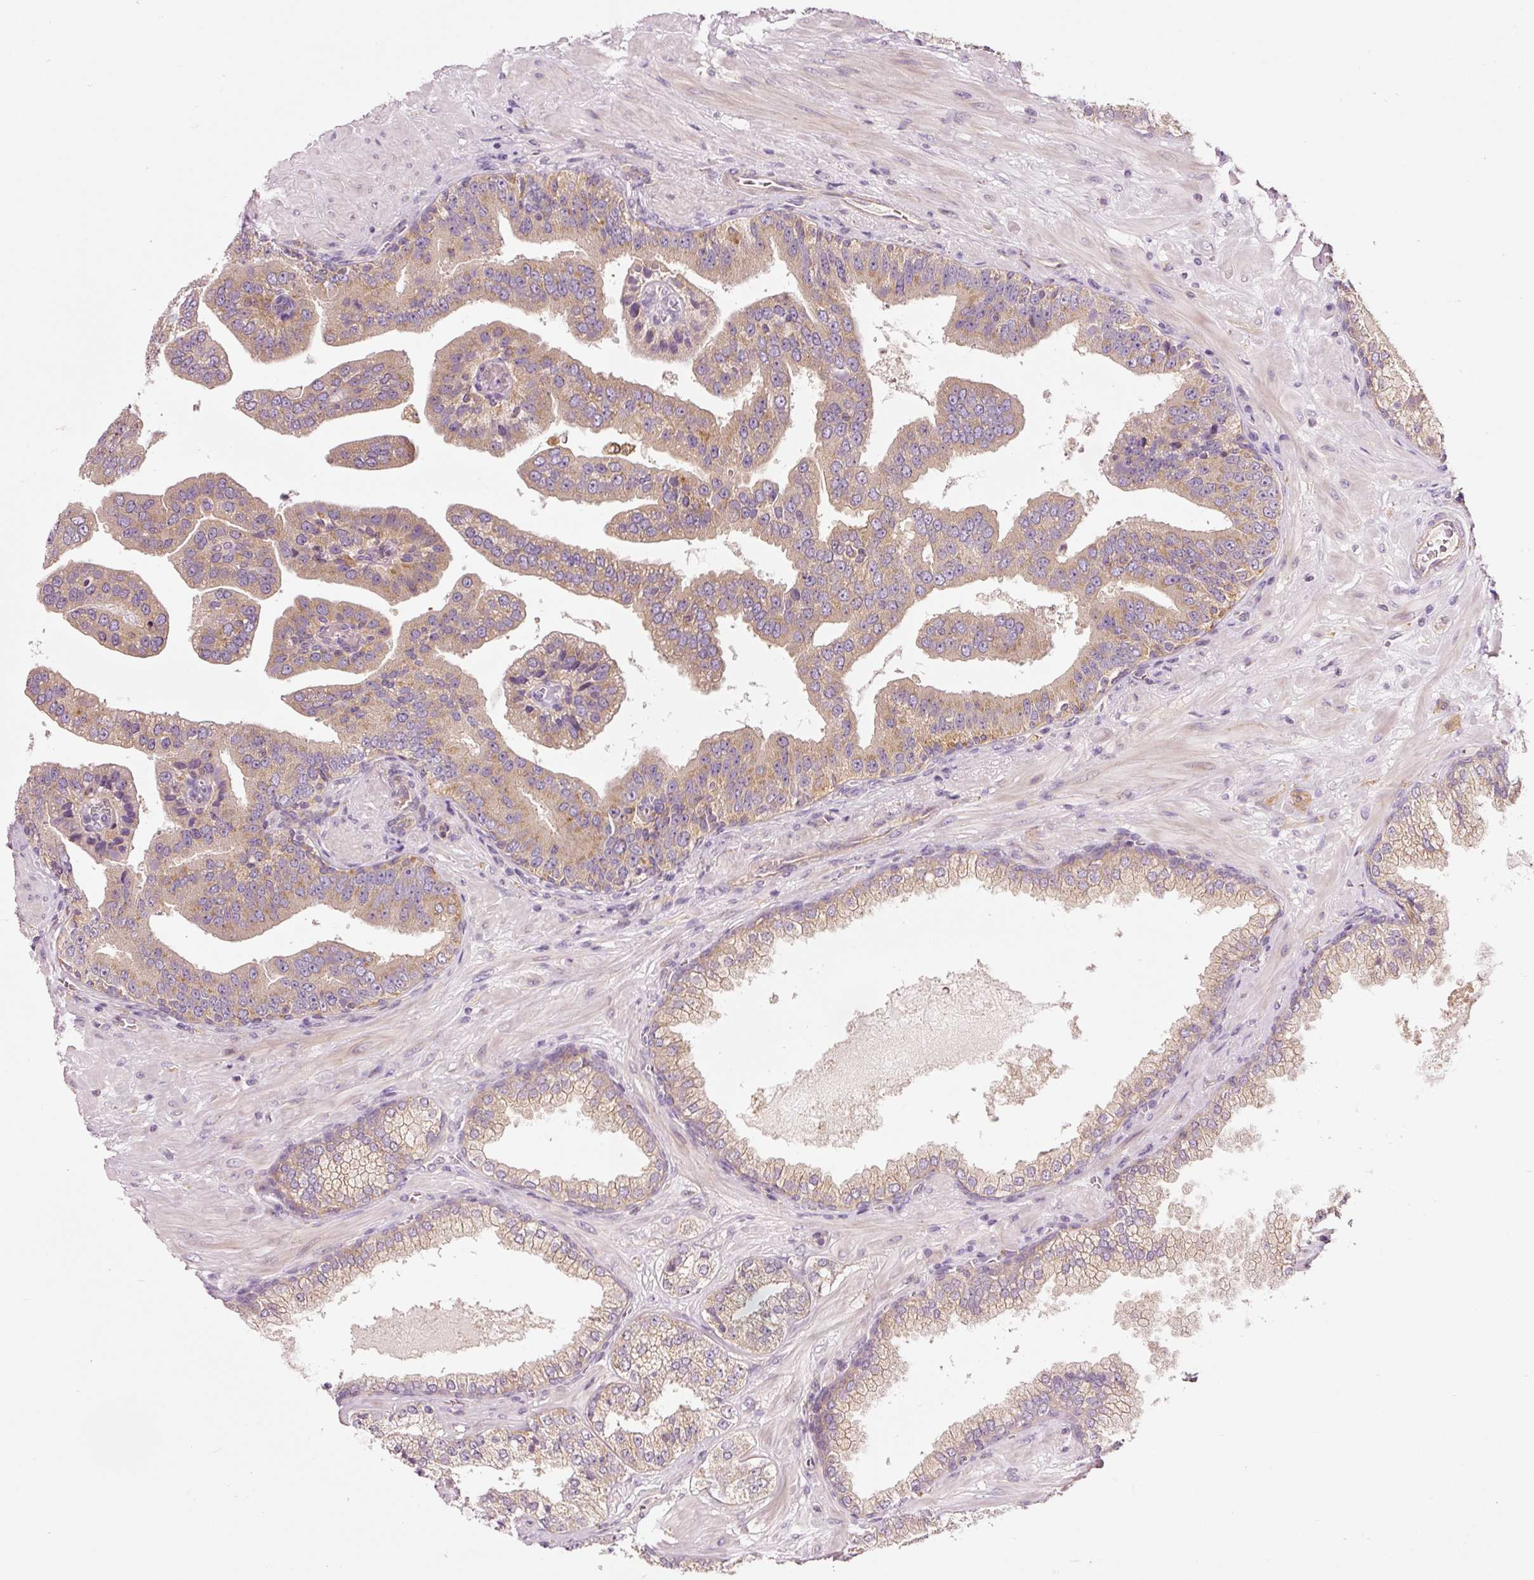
{"staining": {"intensity": "moderate", "quantity": ">75%", "location": "cytoplasmic/membranous"}, "tissue": "prostate cancer", "cell_type": "Tumor cells", "image_type": "cancer", "snomed": [{"axis": "morphology", "description": "Adenocarcinoma, High grade"}, {"axis": "topography", "description": "Prostate"}], "caption": "Moderate cytoplasmic/membranous expression is appreciated in approximately >75% of tumor cells in high-grade adenocarcinoma (prostate).", "gene": "NAPA", "patient": {"sex": "male", "age": 55}}